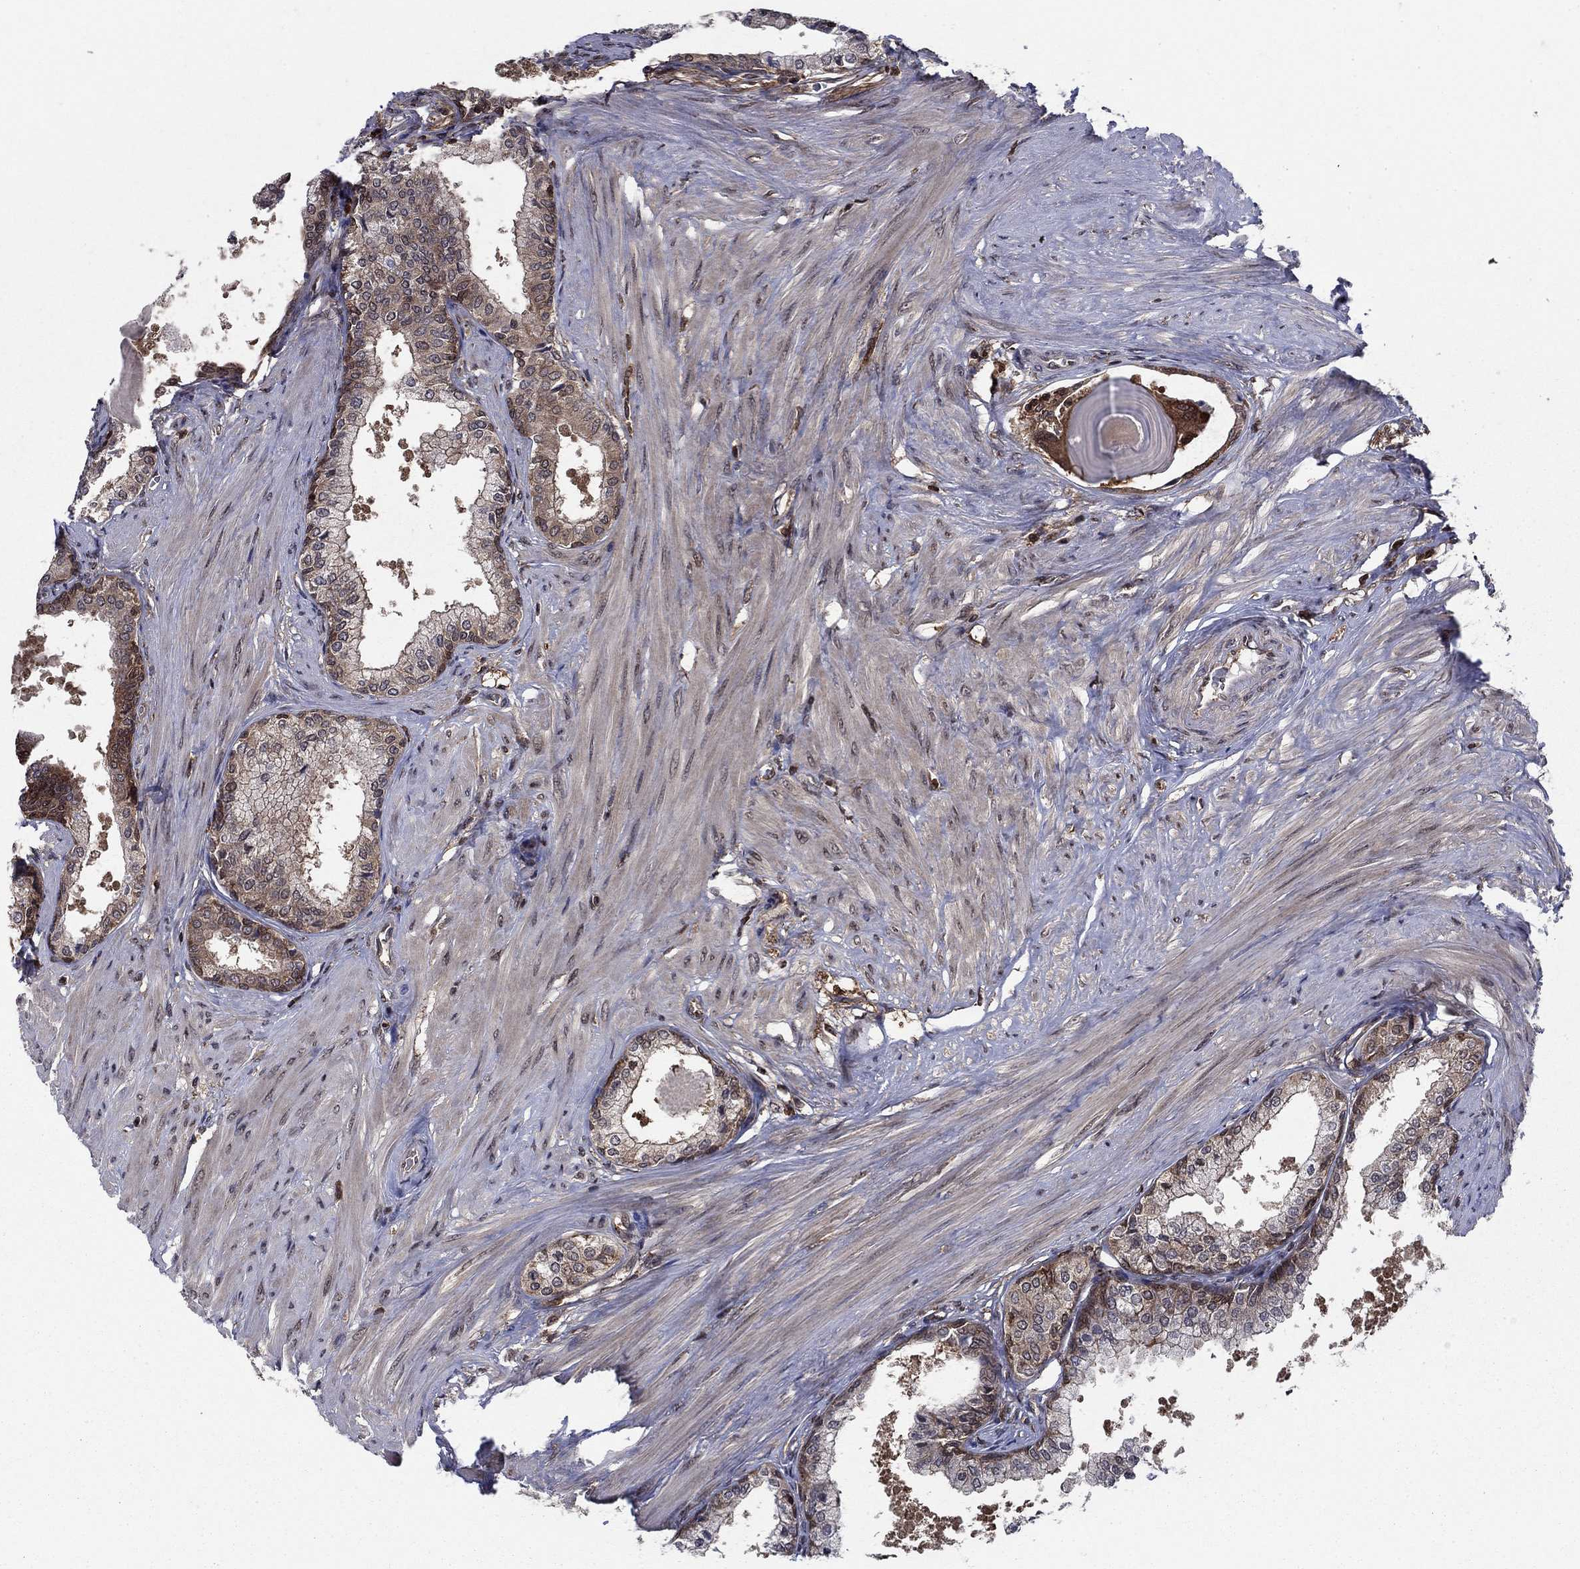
{"staining": {"intensity": "moderate", "quantity": "25%-75%", "location": "cytoplasmic/membranous"}, "tissue": "prostate", "cell_type": "Glandular cells", "image_type": "normal", "snomed": [{"axis": "morphology", "description": "Normal tissue, NOS"}, {"axis": "topography", "description": "Prostate"}], "caption": "Glandular cells demonstrate medium levels of moderate cytoplasmic/membranous expression in approximately 25%-75% of cells in benign human prostate.", "gene": "CACYBP", "patient": {"sex": "male", "age": 63}}